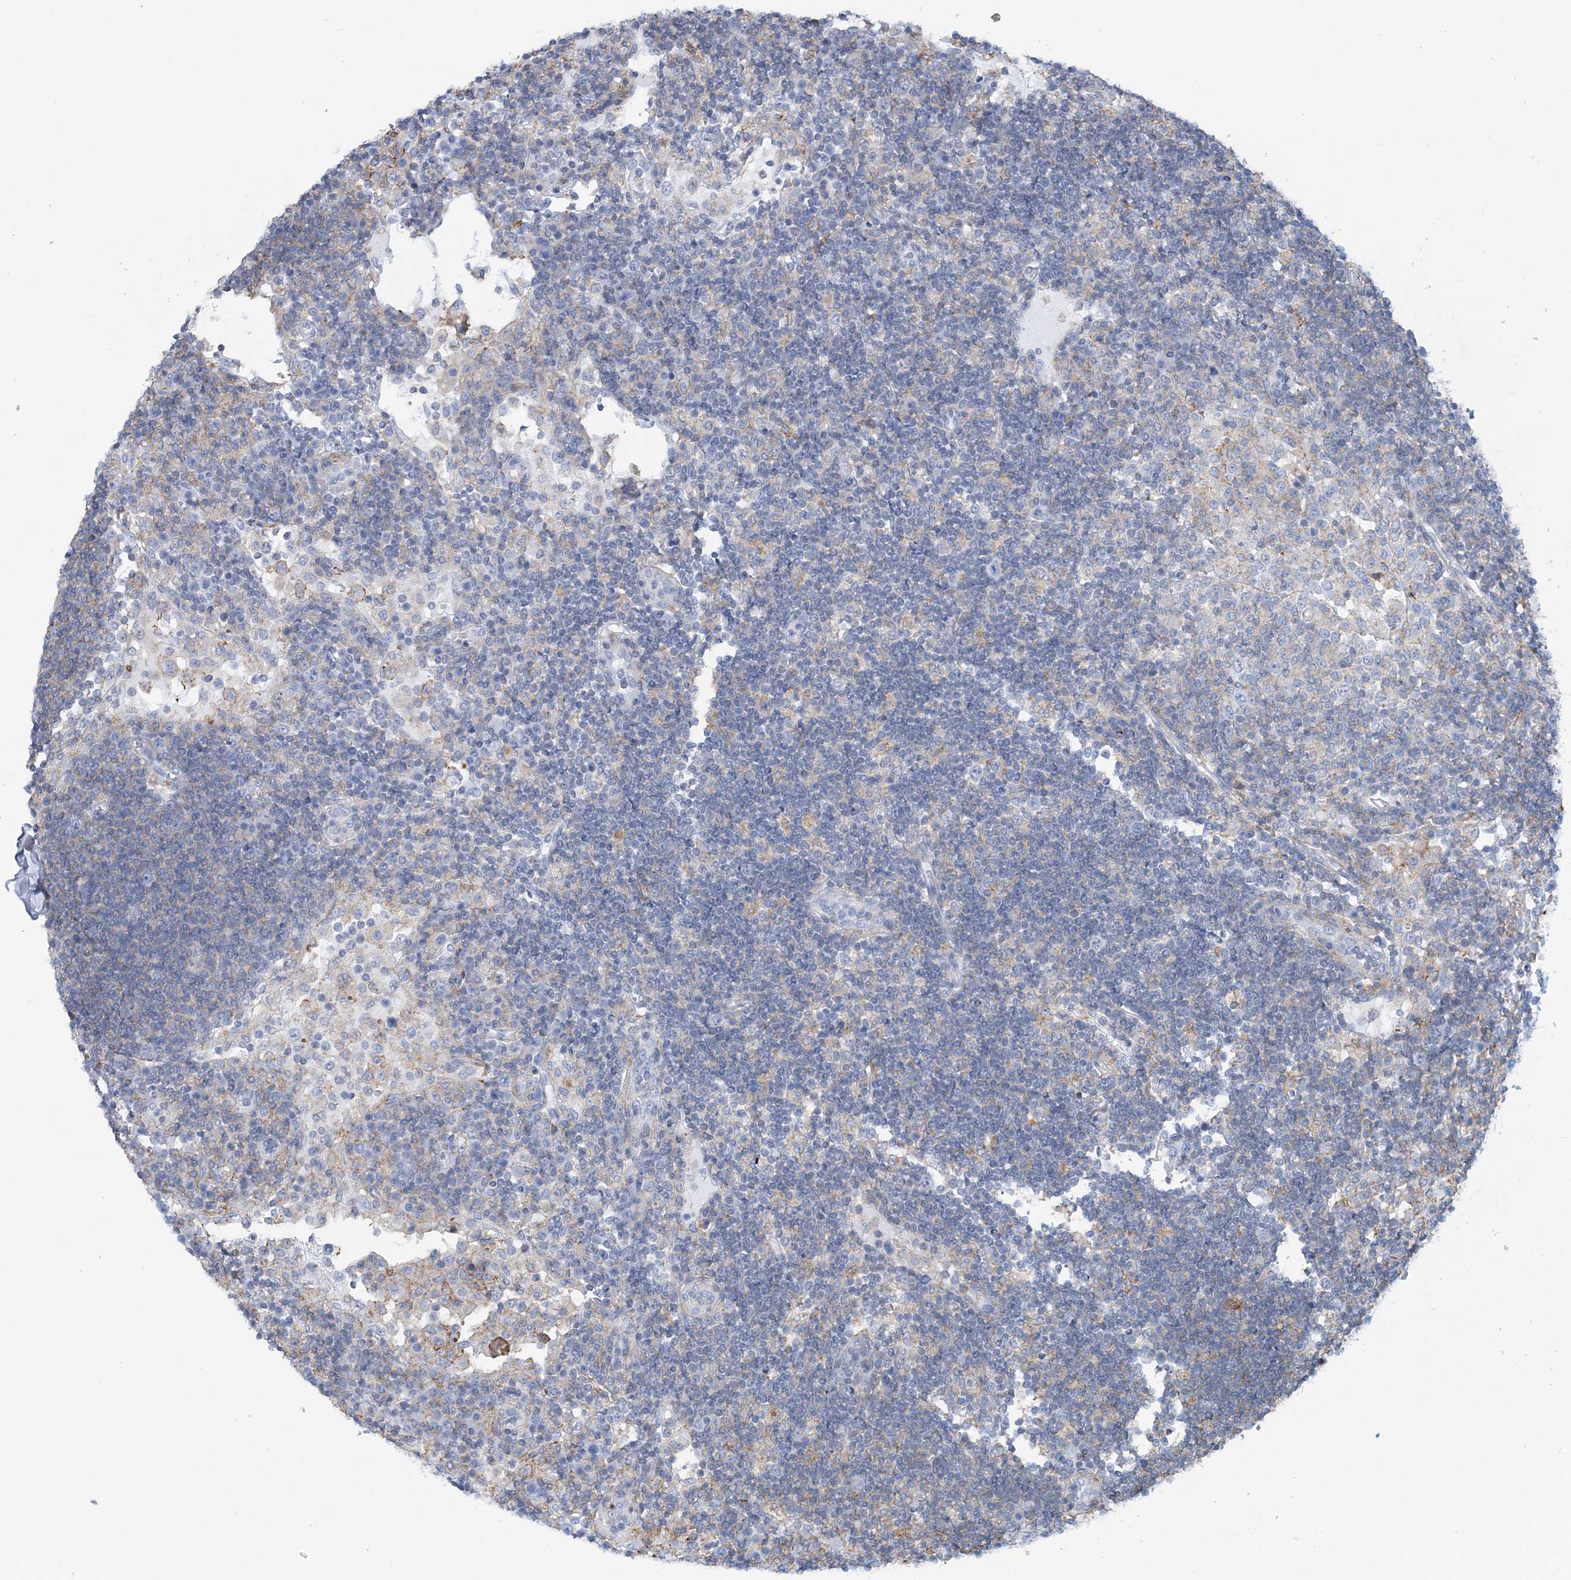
{"staining": {"intensity": "negative", "quantity": "none", "location": "none"}, "tissue": "lymph node", "cell_type": "Germinal center cells", "image_type": "normal", "snomed": [{"axis": "morphology", "description": "Normal tissue, NOS"}, {"axis": "topography", "description": "Lymph node"}], "caption": "Immunohistochemical staining of unremarkable human lymph node shows no significant positivity in germinal center cells.", "gene": "C11orf21", "patient": {"sex": "female", "age": 53}}